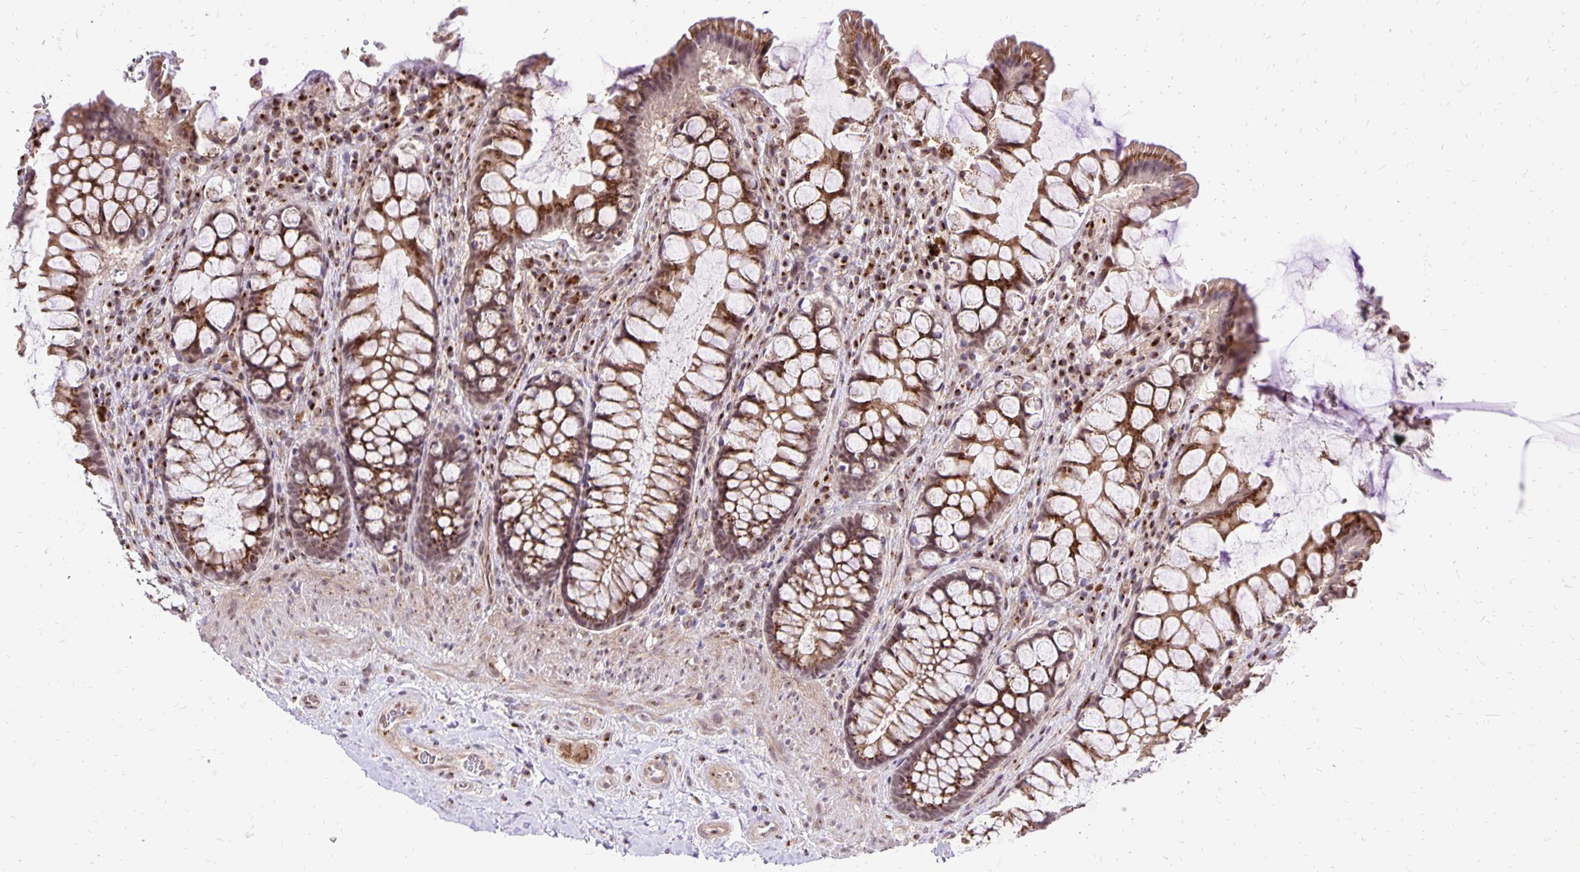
{"staining": {"intensity": "moderate", "quantity": ">75%", "location": "cytoplasmic/membranous,nuclear"}, "tissue": "rectum", "cell_type": "Glandular cells", "image_type": "normal", "snomed": [{"axis": "morphology", "description": "Normal tissue, NOS"}, {"axis": "topography", "description": "Rectum"}], "caption": "DAB immunohistochemical staining of unremarkable rectum displays moderate cytoplasmic/membranous,nuclear protein positivity in about >75% of glandular cells.", "gene": "GOLGA5", "patient": {"sex": "female", "age": 58}}